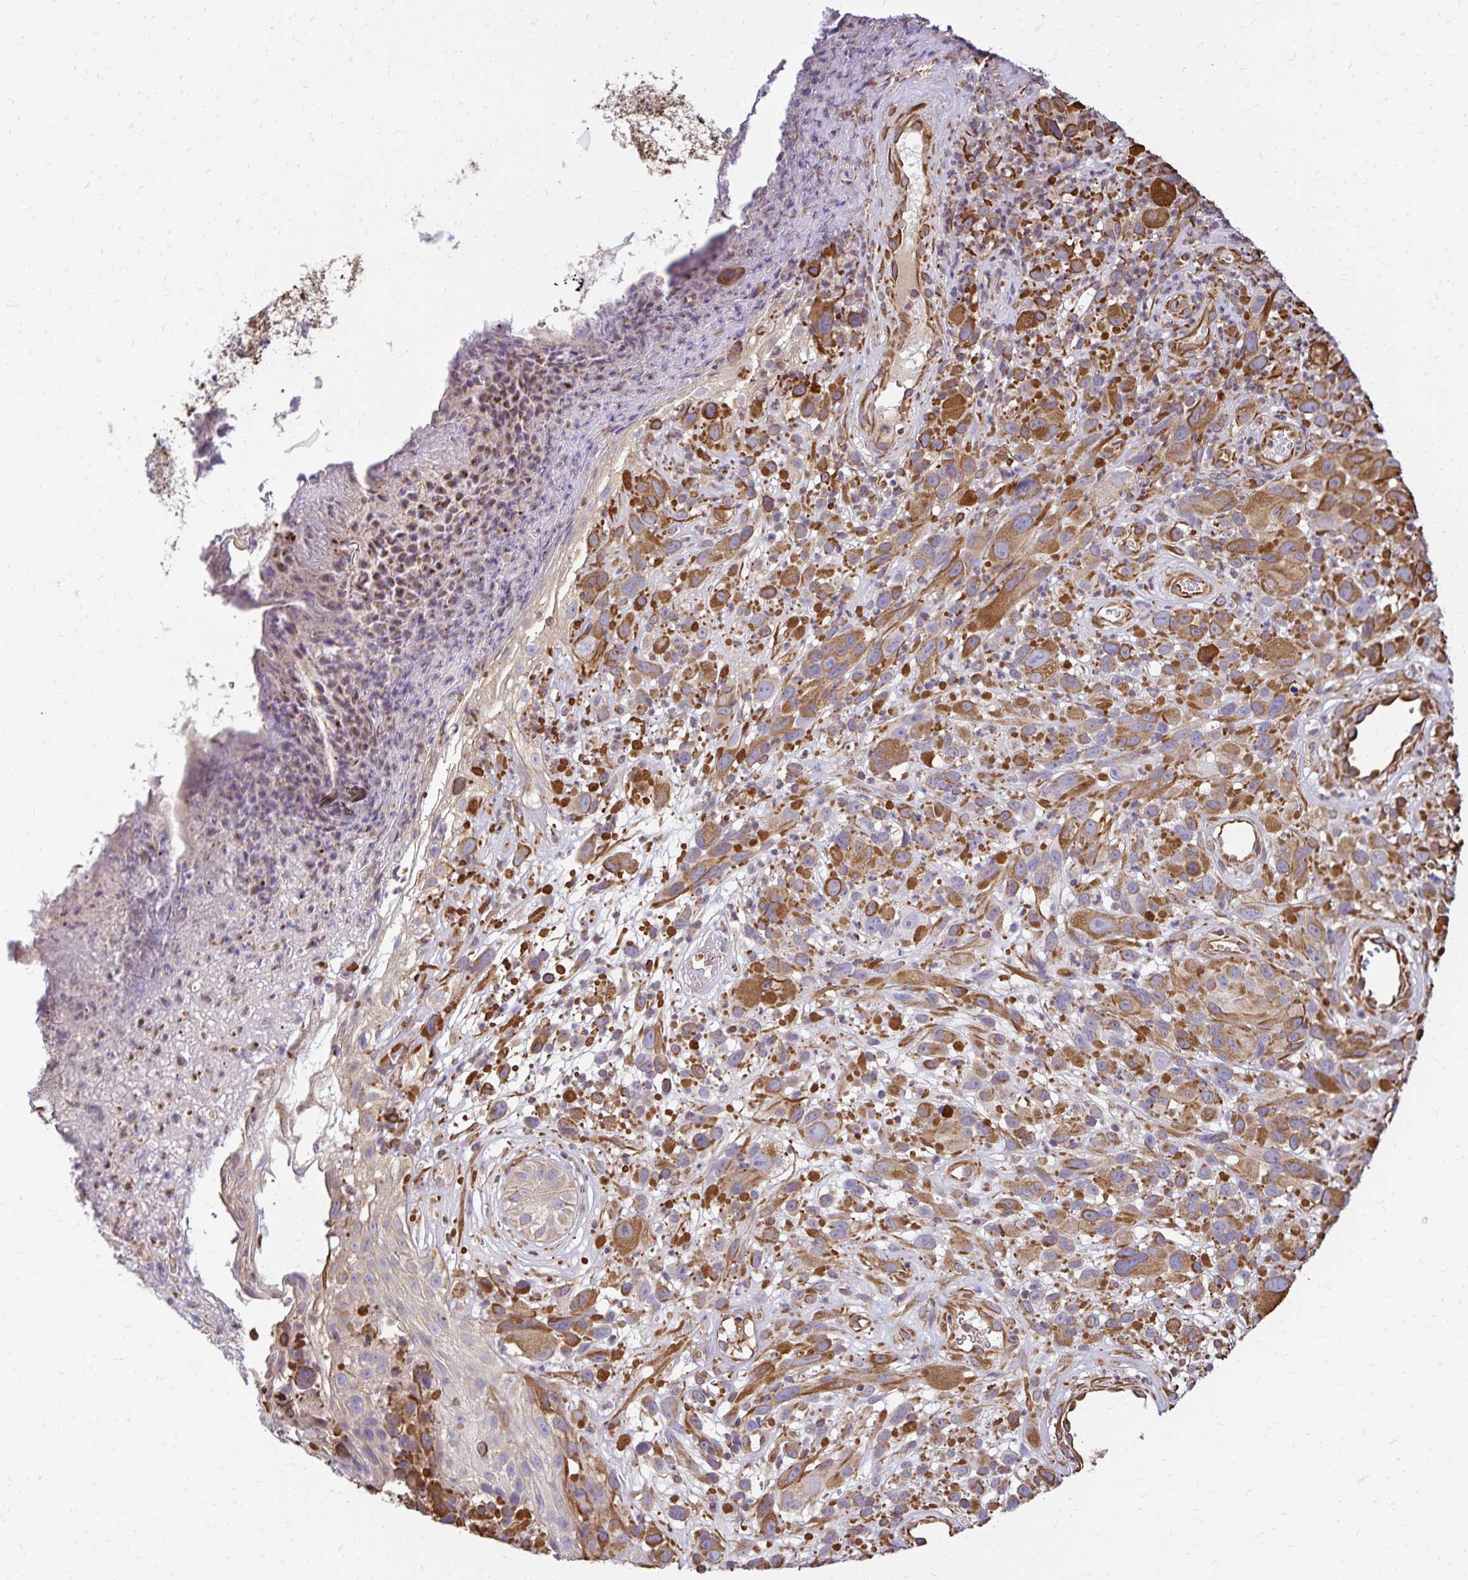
{"staining": {"intensity": "moderate", "quantity": "25%-75%", "location": "cytoplasmic/membranous"}, "tissue": "melanoma", "cell_type": "Tumor cells", "image_type": "cancer", "snomed": [{"axis": "morphology", "description": "Malignant melanoma, NOS"}, {"axis": "topography", "description": "Skin"}], "caption": "A high-resolution photomicrograph shows IHC staining of malignant melanoma, which demonstrates moderate cytoplasmic/membranous positivity in approximately 25%-75% of tumor cells.", "gene": "TRPV6", "patient": {"sex": "male", "age": 68}}